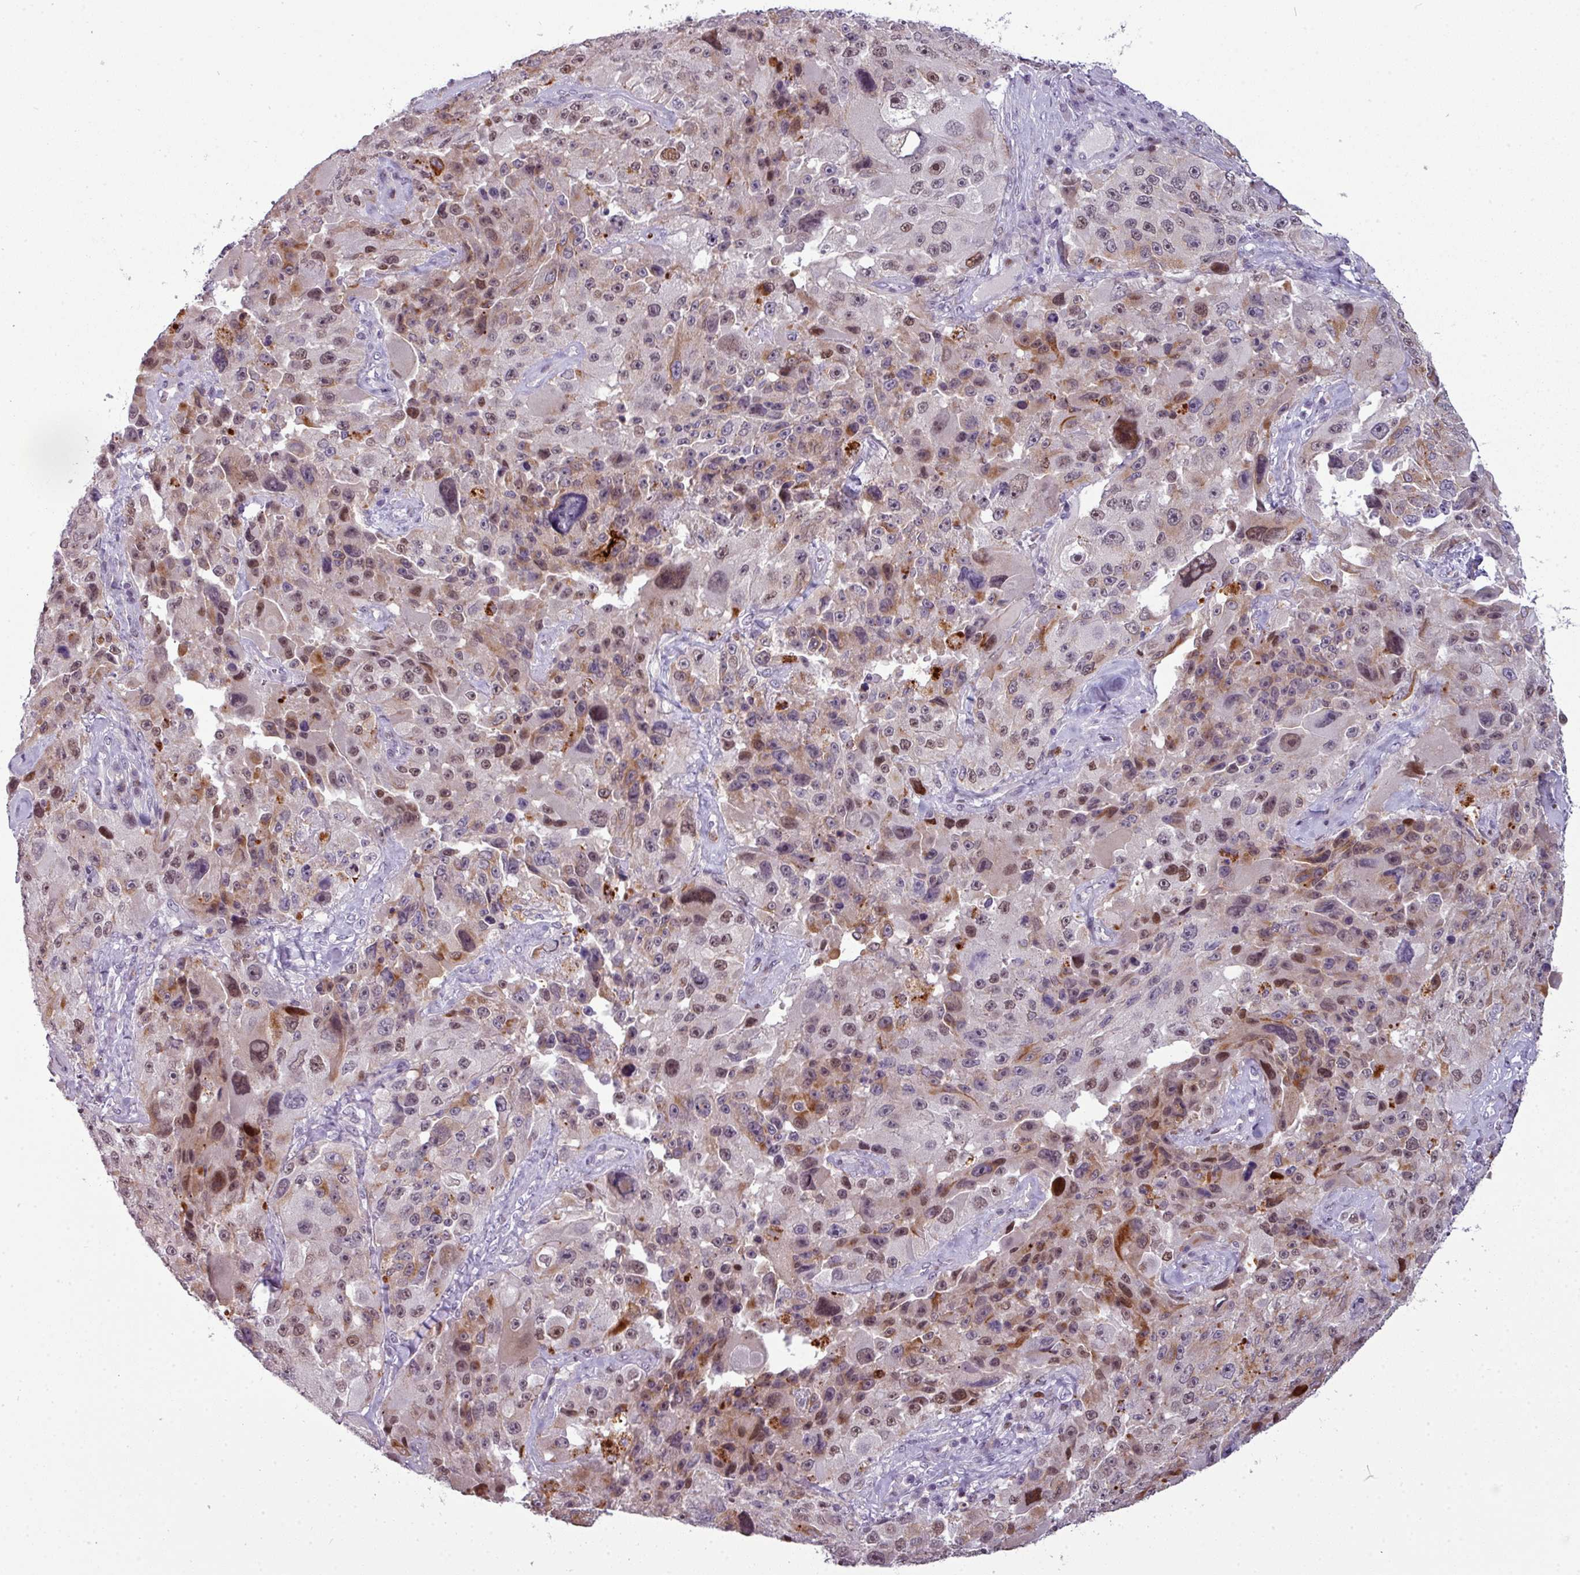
{"staining": {"intensity": "moderate", "quantity": "25%-75%", "location": "cytoplasmic/membranous,nuclear"}, "tissue": "melanoma", "cell_type": "Tumor cells", "image_type": "cancer", "snomed": [{"axis": "morphology", "description": "Malignant melanoma, Metastatic site"}, {"axis": "topography", "description": "Lymph node"}], "caption": "Immunohistochemistry (IHC) histopathology image of melanoma stained for a protein (brown), which reveals medium levels of moderate cytoplasmic/membranous and nuclear expression in about 25%-75% of tumor cells.", "gene": "TMEFF1", "patient": {"sex": "male", "age": 62}}